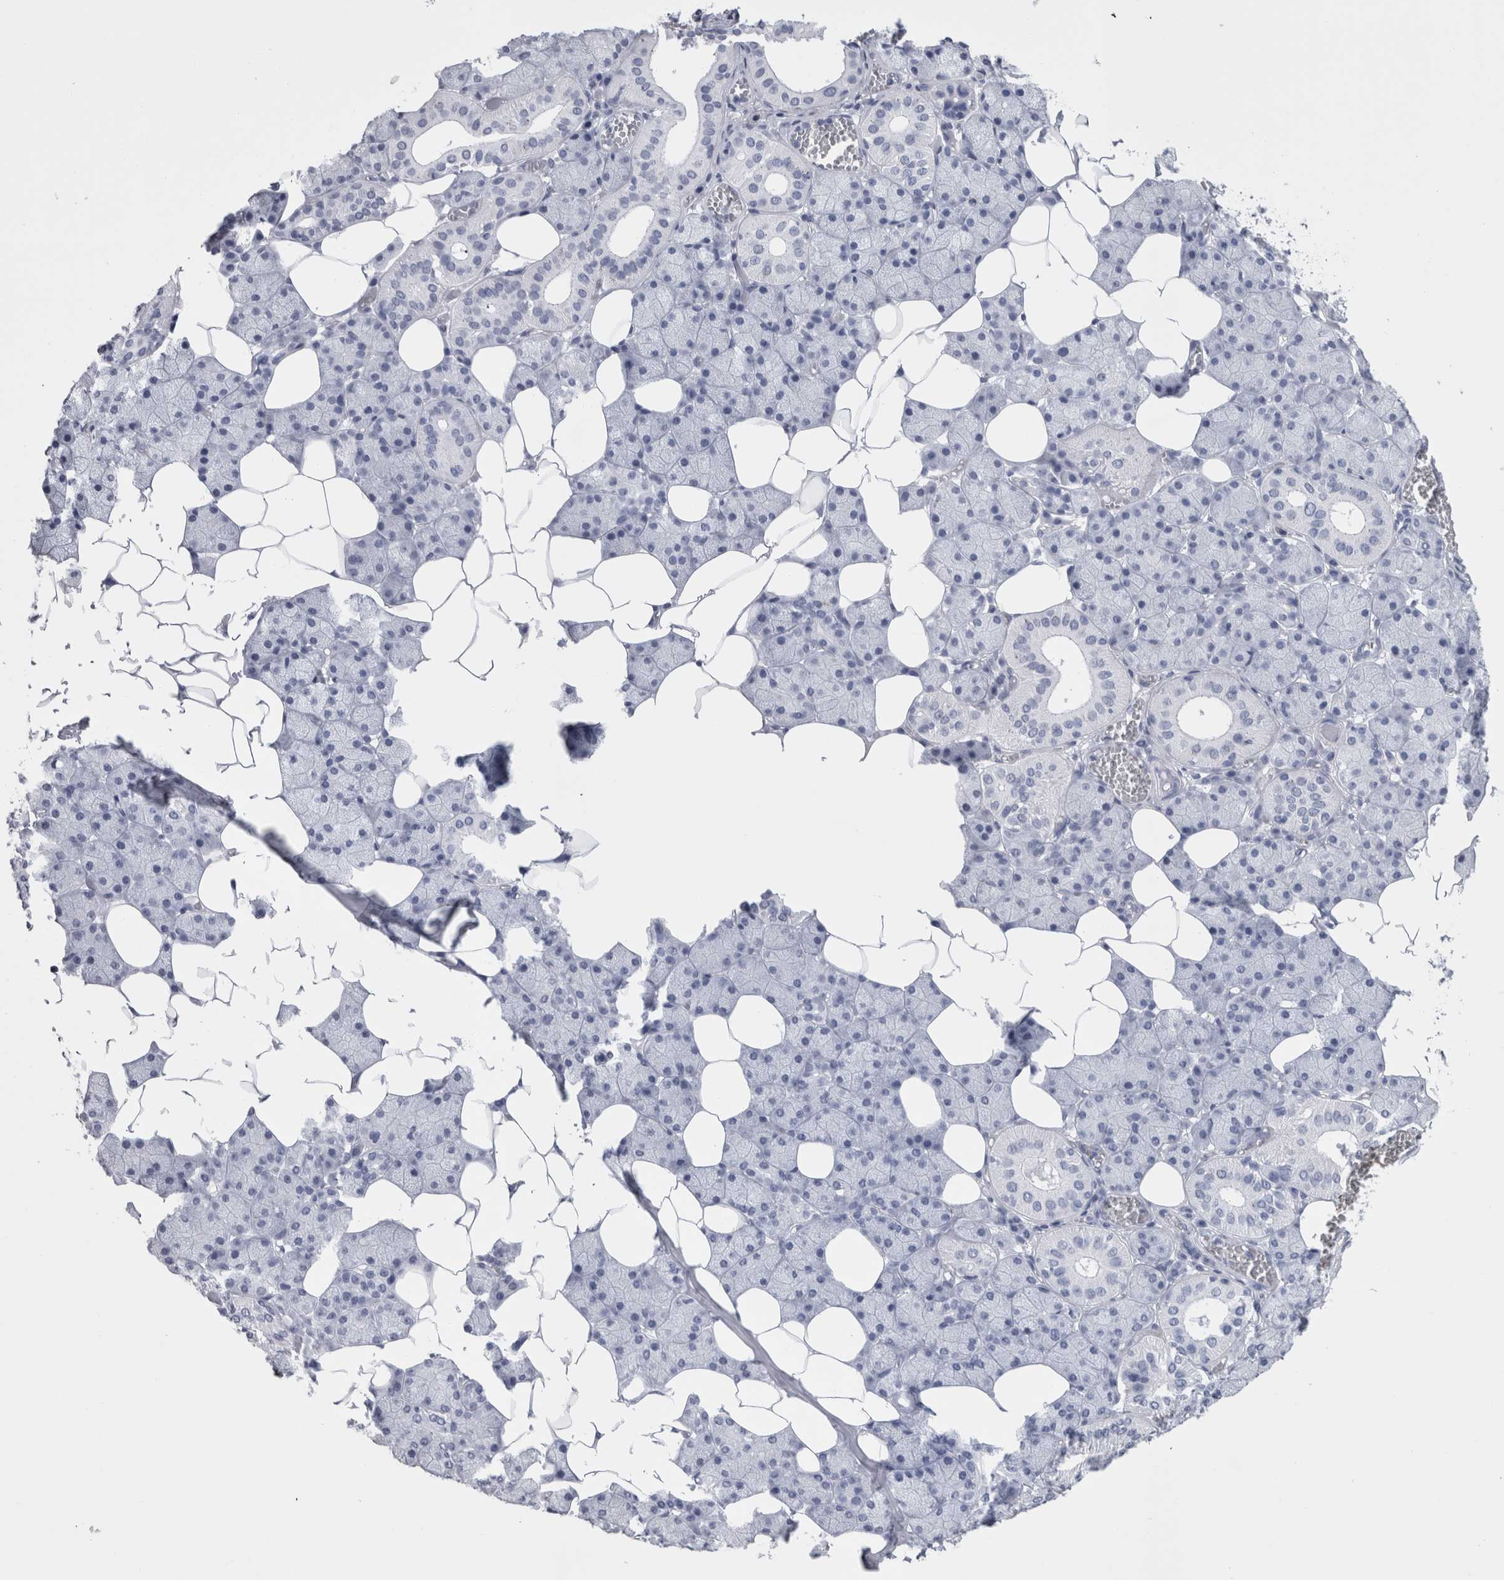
{"staining": {"intensity": "negative", "quantity": "none", "location": "none"}, "tissue": "salivary gland", "cell_type": "Glandular cells", "image_type": "normal", "snomed": [{"axis": "morphology", "description": "Normal tissue, NOS"}, {"axis": "topography", "description": "Salivary gland"}], "caption": "Immunohistochemistry (IHC) photomicrograph of benign salivary gland: human salivary gland stained with DAB displays no significant protein staining in glandular cells.", "gene": "PAX5", "patient": {"sex": "female", "age": 33}}